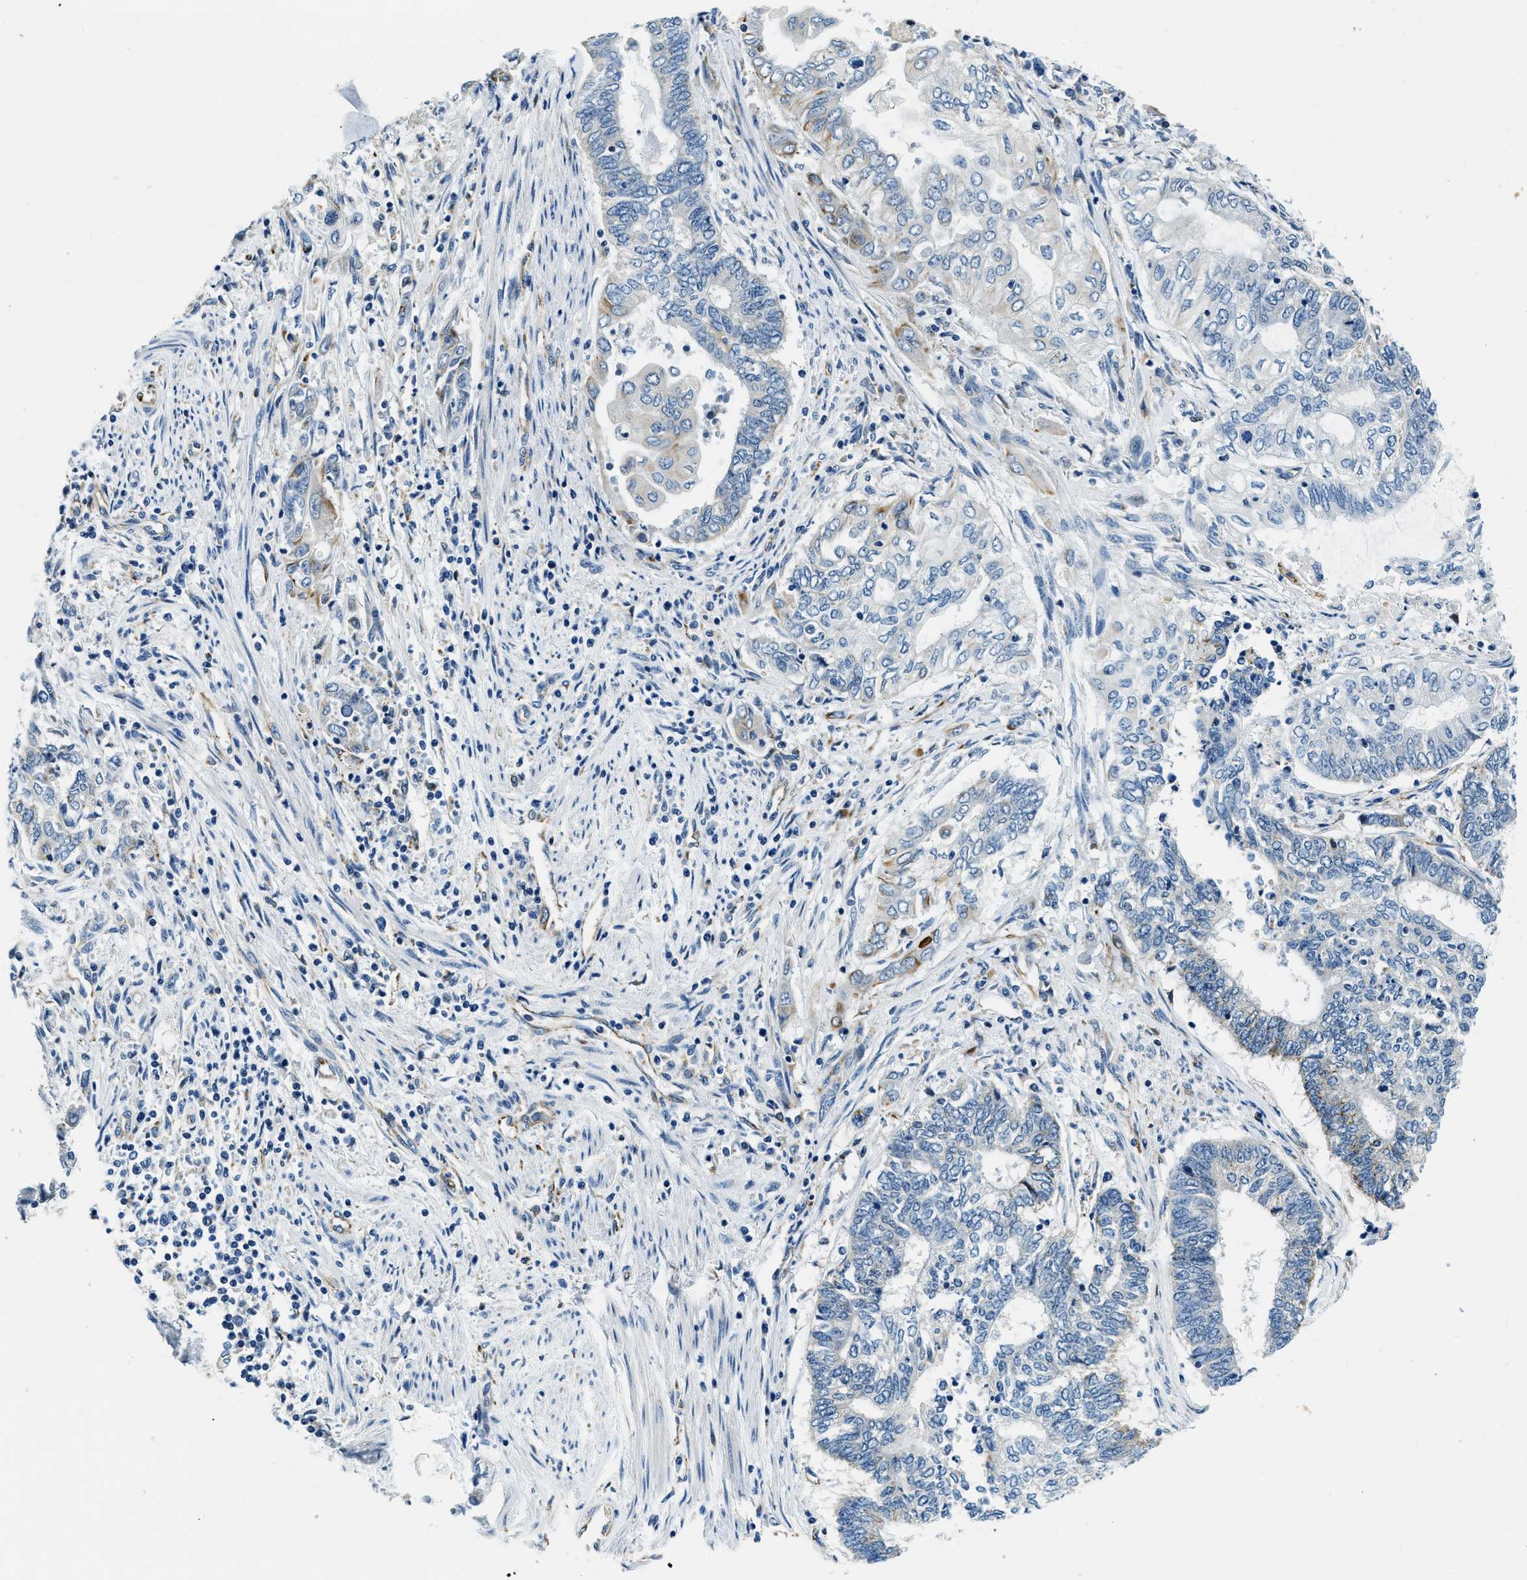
{"staining": {"intensity": "negative", "quantity": "none", "location": "none"}, "tissue": "endometrial cancer", "cell_type": "Tumor cells", "image_type": "cancer", "snomed": [{"axis": "morphology", "description": "Adenocarcinoma, NOS"}, {"axis": "topography", "description": "Uterus"}, {"axis": "topography", "description": "Endometrium"}], "caption": "IHC histopathology image of adenocarcinoma (endometrial) stained for a protein (brown), which shows no staining in tumor cells.", "gene": "GNS", "patient": {"sex": "female", "age": 70}}